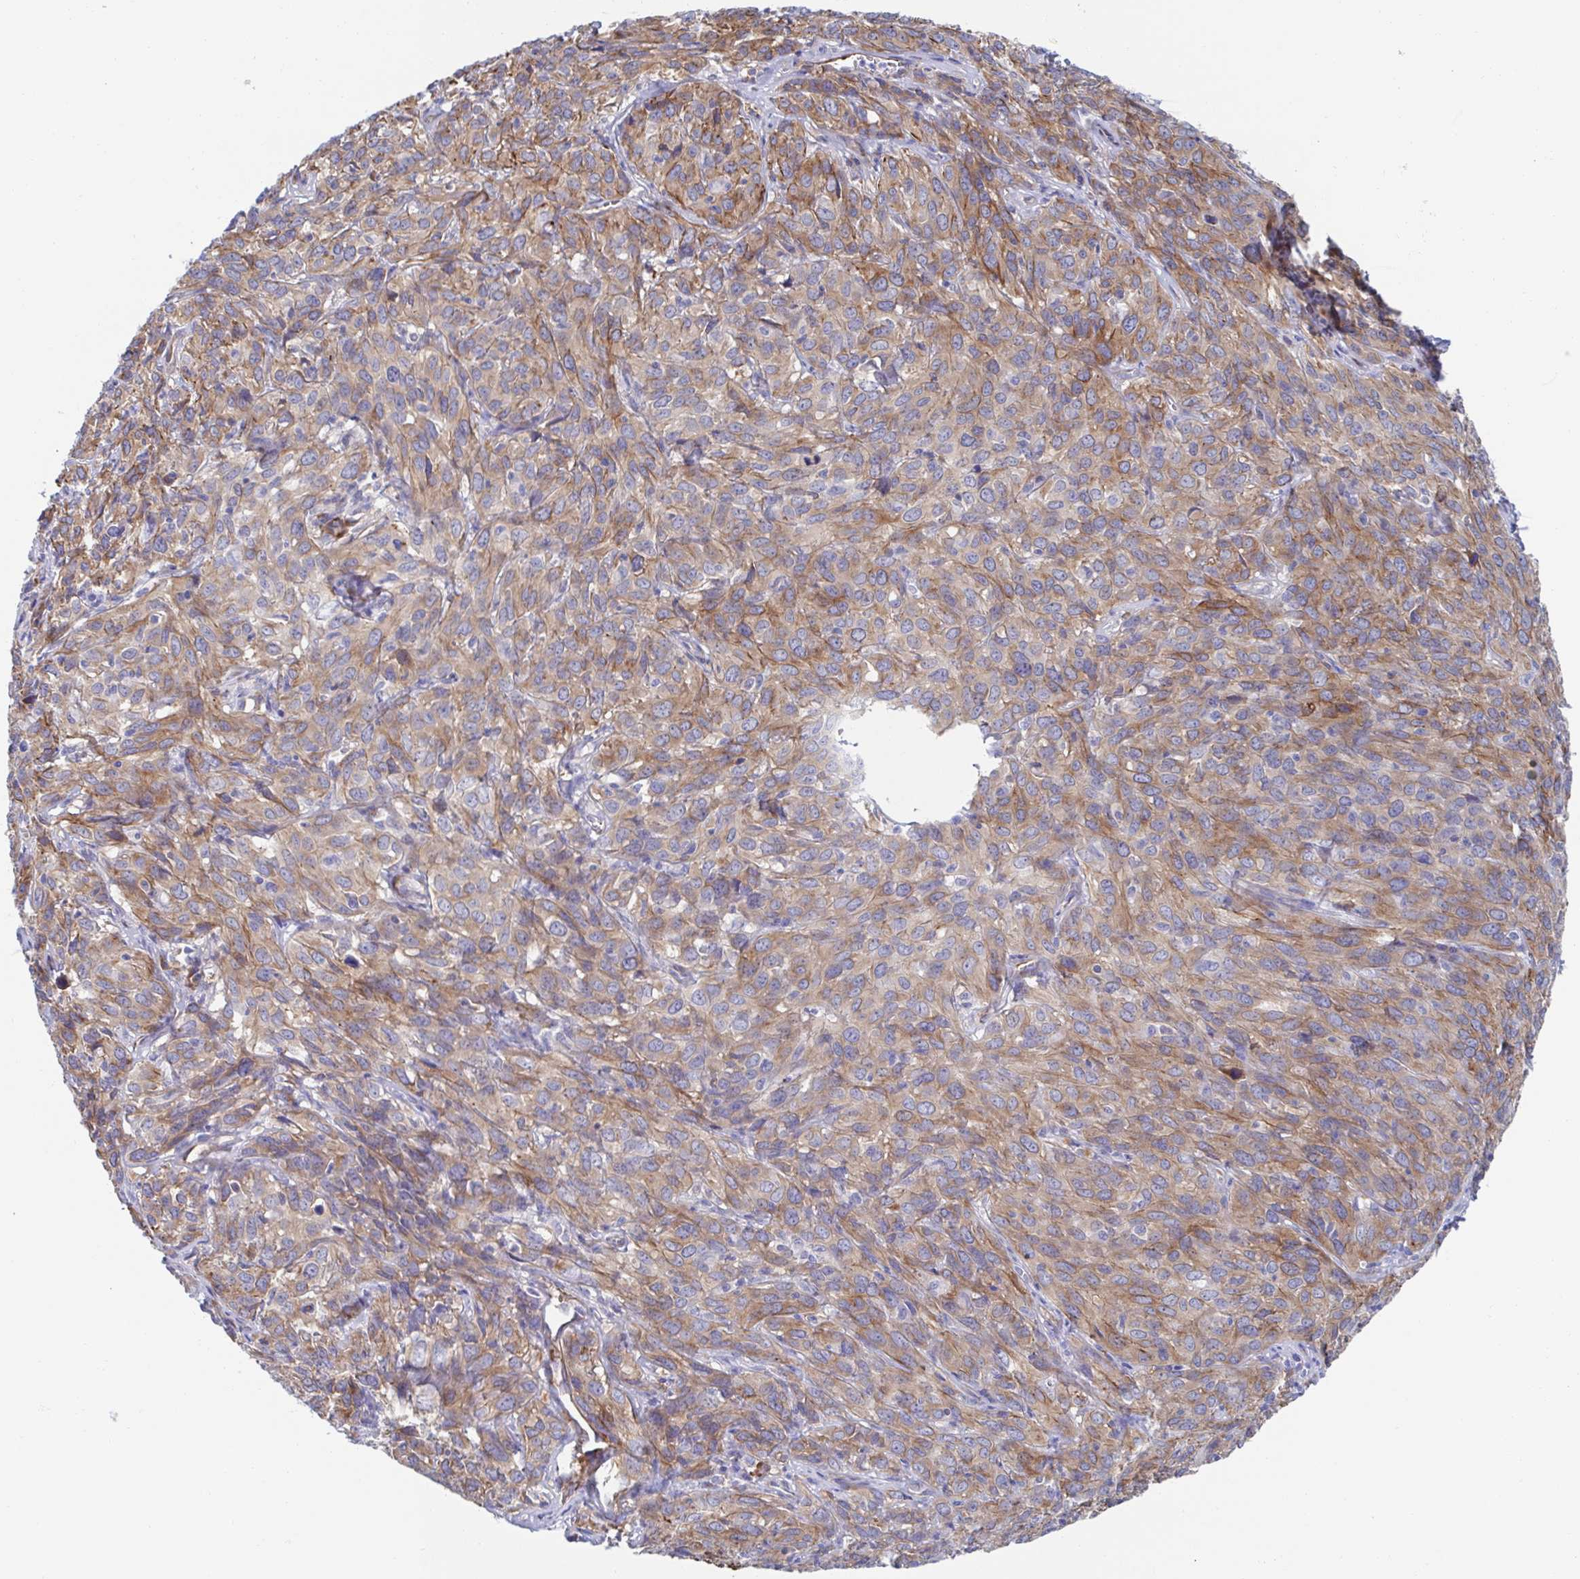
{"staining": {"intensity": "moderate", "quantity": ">75%", "location": "cytoplasmic/membranous"}, "tissue": "cervical cancer", "cell_type": "Tumor cells", "image_type": "cancer", "snomed": [{"axis": "morphology", "description": "Squamous cell carcinoma, NOS"}, {"axis": "topography", "description": "Cervix"}], "caption": "Human cervical squamous cell carcinoma stained with a brown dye demonstrates moderate cytoplasmic/membranous positive staining in approximately >75% of tumor cells.", "gene": "KLC3", "patient": {"sex": "female", "age": 51}}